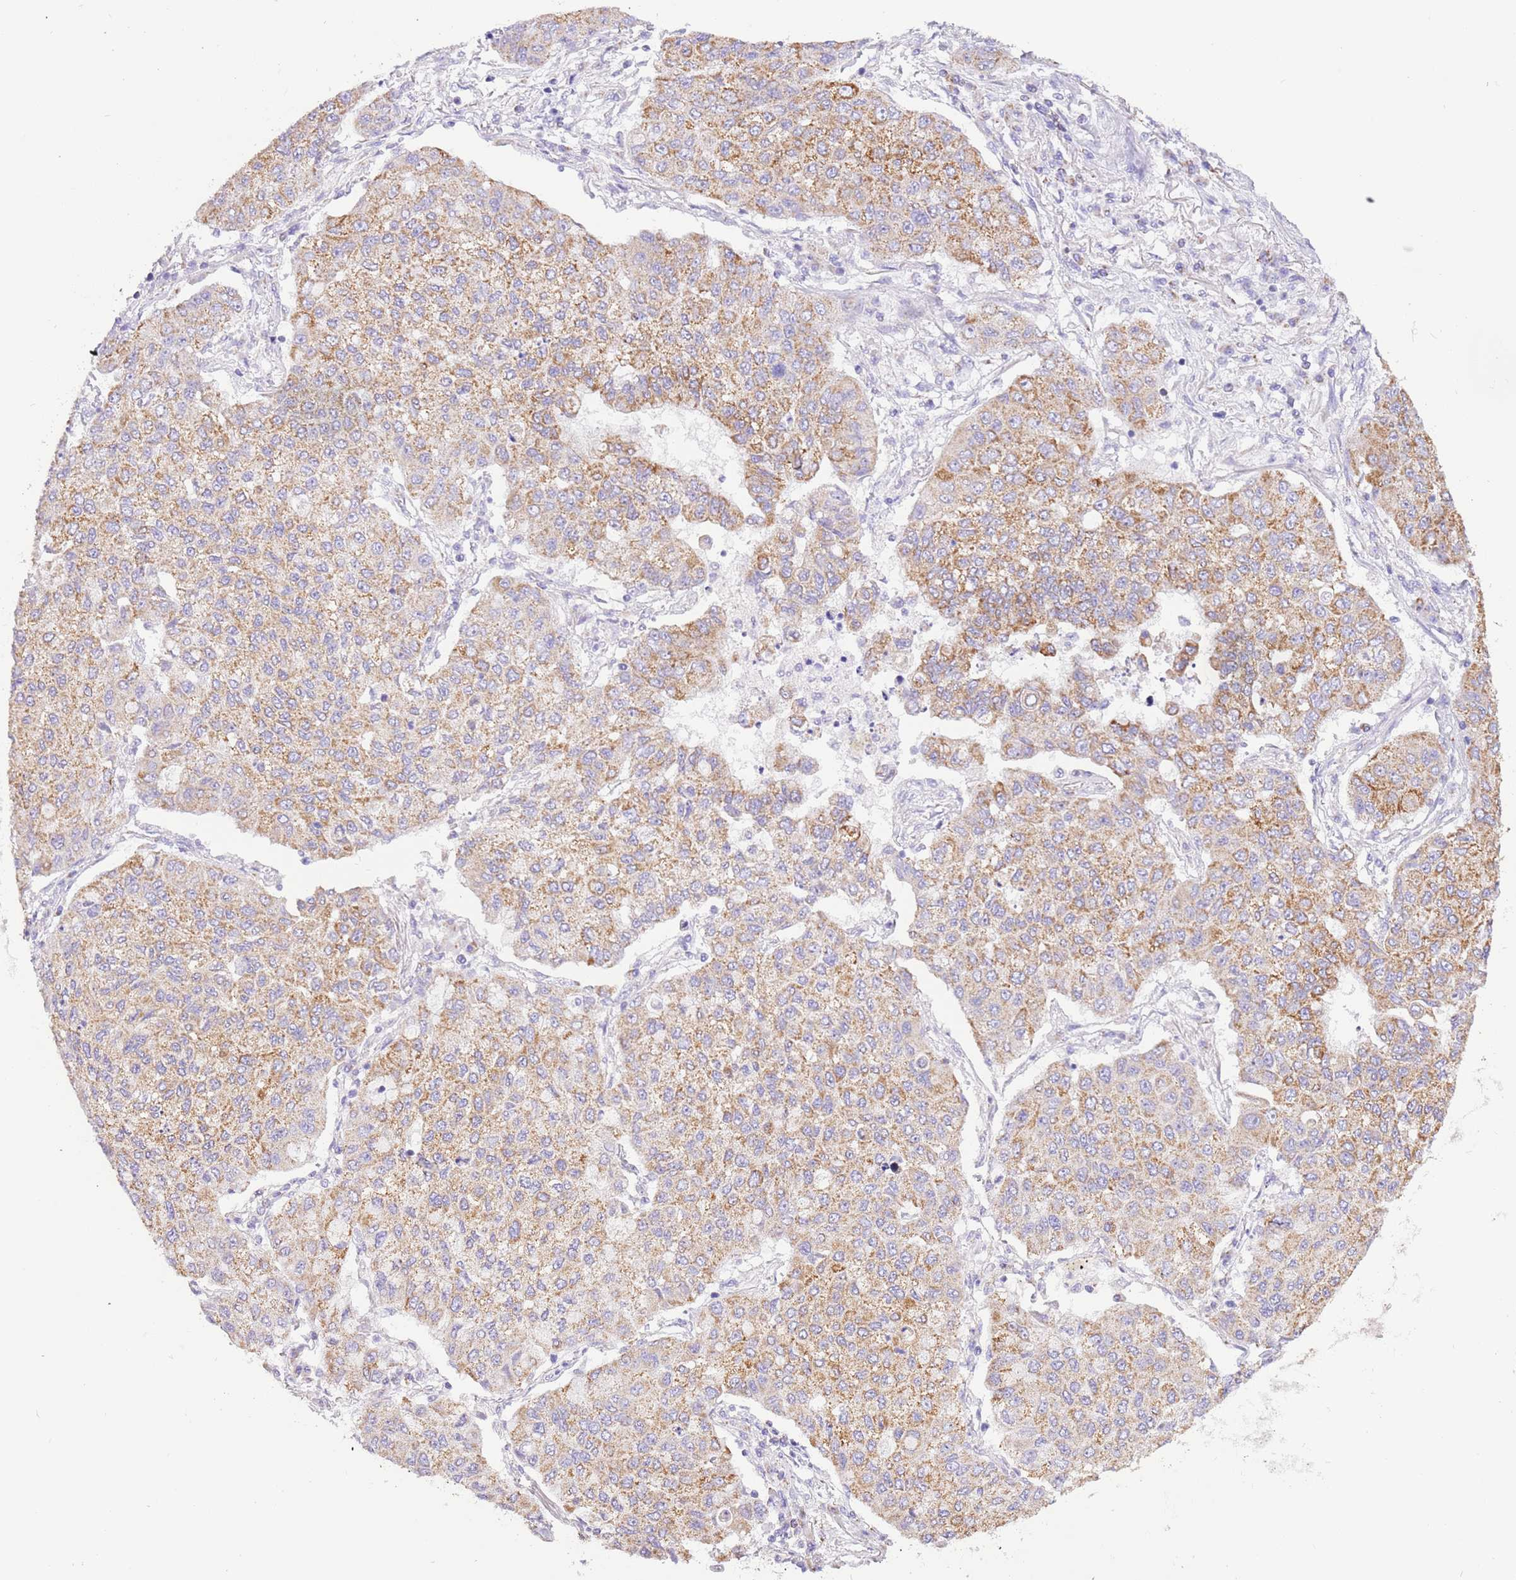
{"staining": {"intensity": "moderate", "quantity": ">75%", "location": "cytoplasmic/membranous"}, "tissue": "lung cancer", "cell_type": "Tumor cells", "image_type": "cancer", "snomed": [{"axis": "morphology", "description": "Squamous cell carcinoma, NOS"}, {"axis": "topography", "description": "Lung"}], "caption": "Immunohistochemistry (DAB (3,3'-diaminobenzidine)) staining of squamous cell carcinoma (lung) reveals moderate cytoplasmic/membranous protein staining in approximately >75% of tumor cells. The staining was performed using DAB to visualize the protein expression in brown, while the nuclei were stained in blue with hematoxylin (Magnification: 20x).", "gene": "SUCLG2", "patient": {"sex": "male", "age": 74}}